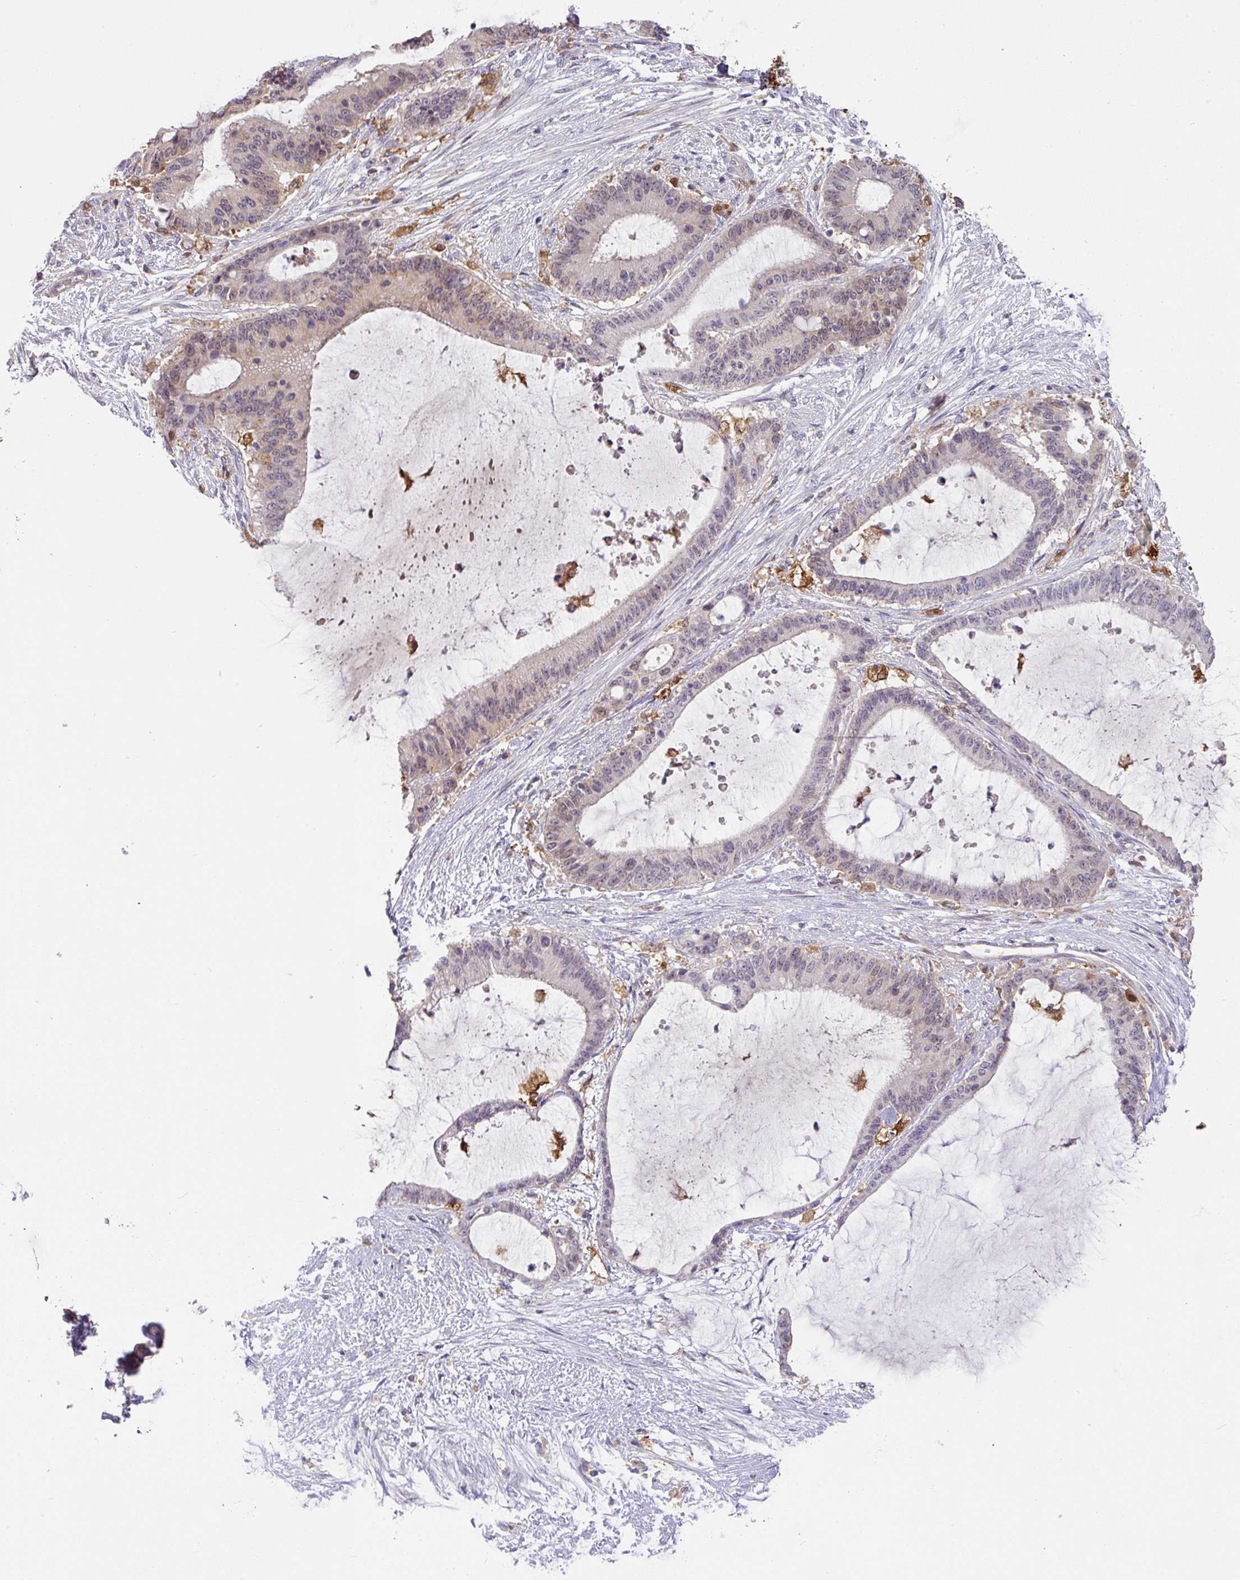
{"staining": {"intensity": "negative", "quantity": "none", "location": "none"}, "tissue": "liver cancer", "cell_type": "Tumor cells", "image_type": "cancer", "snomed": [{"axis": "morphology", "description": "Normal tissue, NOS"}, {"axis": "morphology", "description": "Cholangiocarcinoma"}, {"axis": "topography", "description": "Liver"}, {"axis": "topography", "description": "Peripheral nerve tissue"}], "caption": "This is an immunohistochemistry (IHC) micrograph of human liver cholangiocarcinoma. There is no staining in tumor cells.", "gene": "GCNT7", "patient": {"sex": "female", "age": 73}}